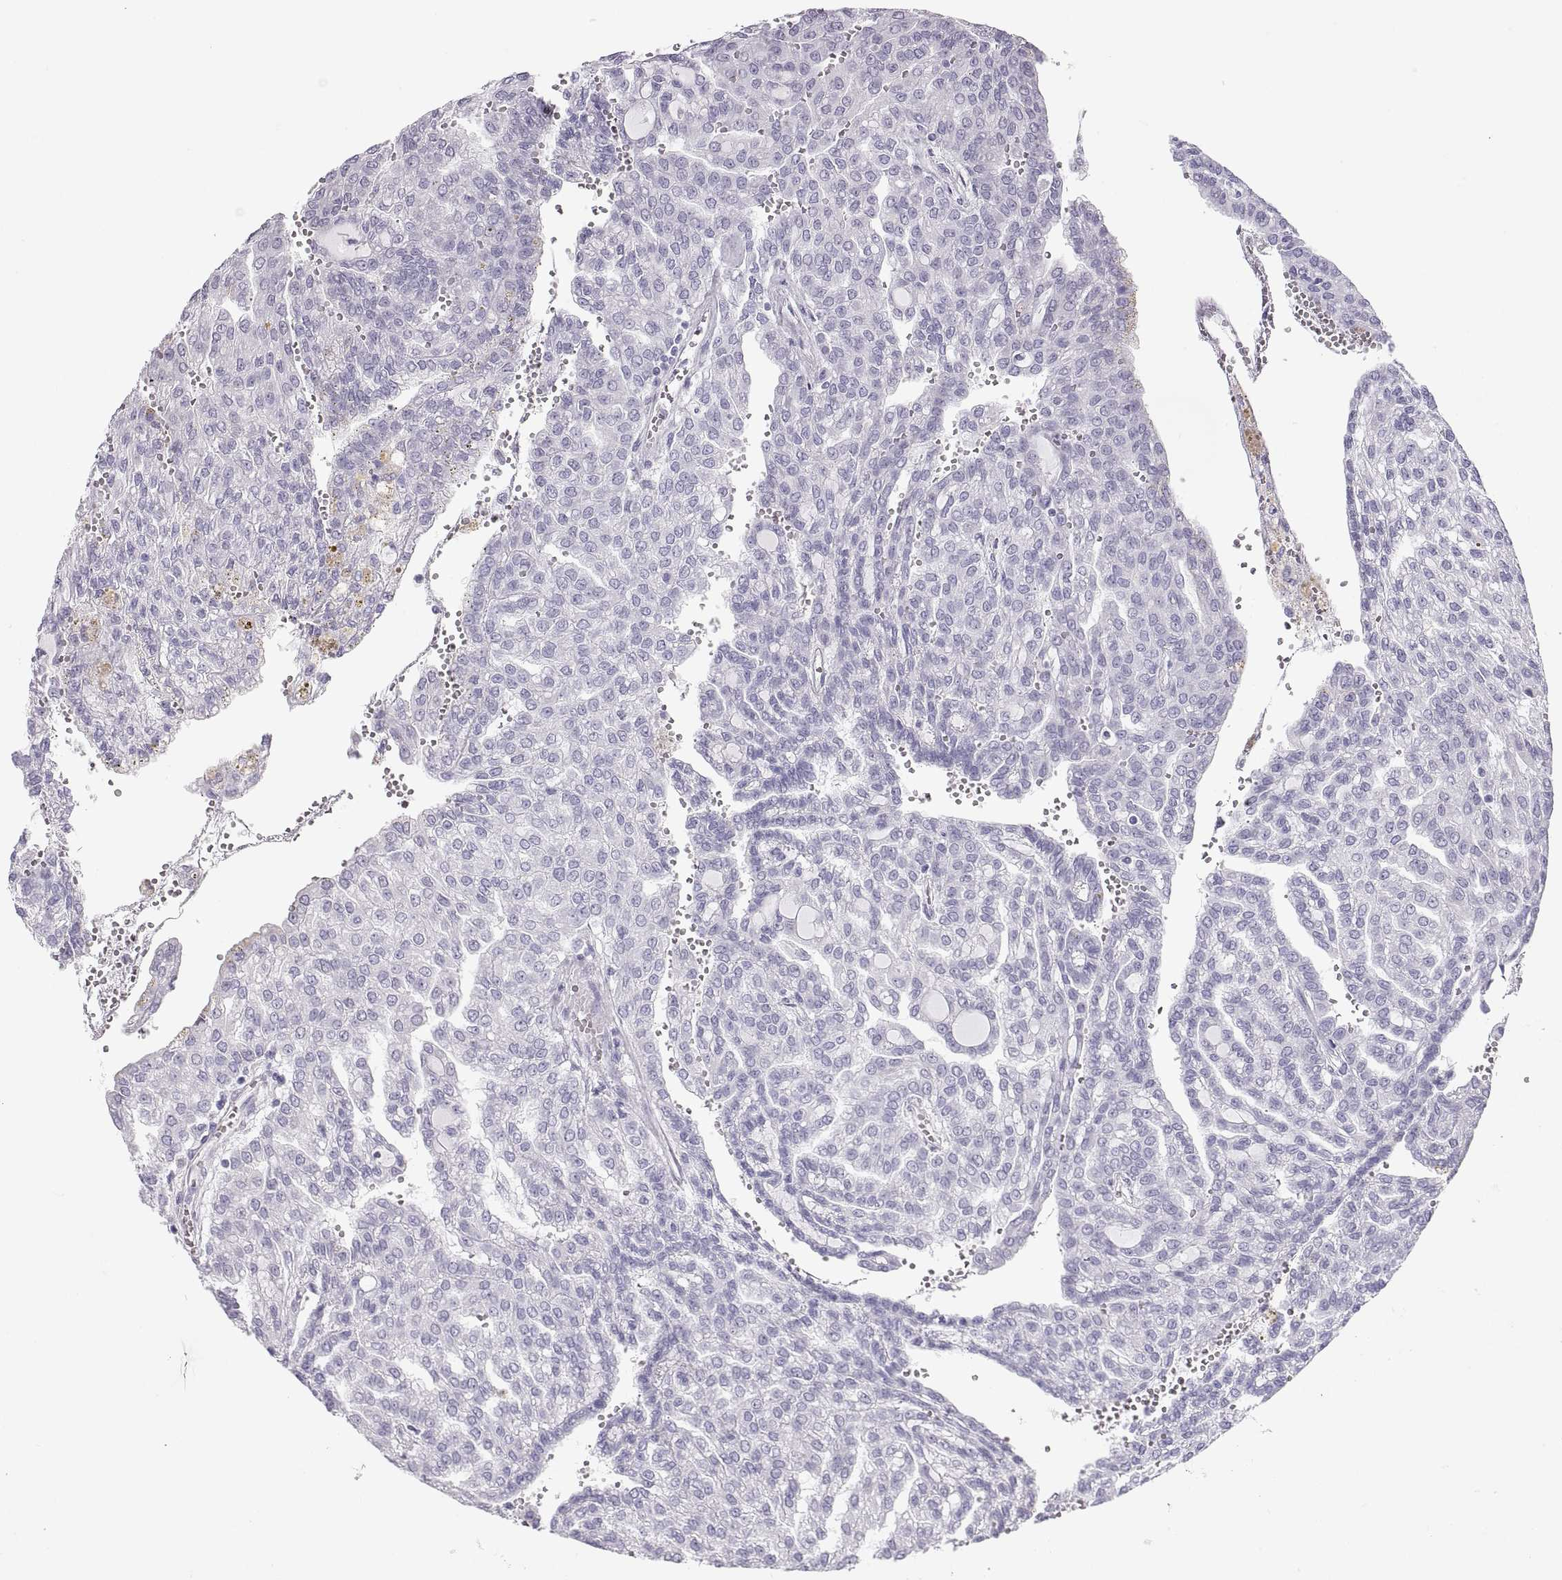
{"staining": {"intensity": "negative", "quantity": "none", "location": "none"}, "tissue": "renal cancer", "cell_type": "Tumor cells", "image_type": "cancer", "snomed": [{"axis": "morphology", "description": "Adenocarcinoma, NOS"}, {"axis": "topography", "description": "Kidney"}], "caption": "Renal adenocarcinoma stained for a protein using immunohistochemistry (IHC) shows no positivity tumor cells.", "gene": "SEMG1", "patient": {"sex": "male", "age": 63}}